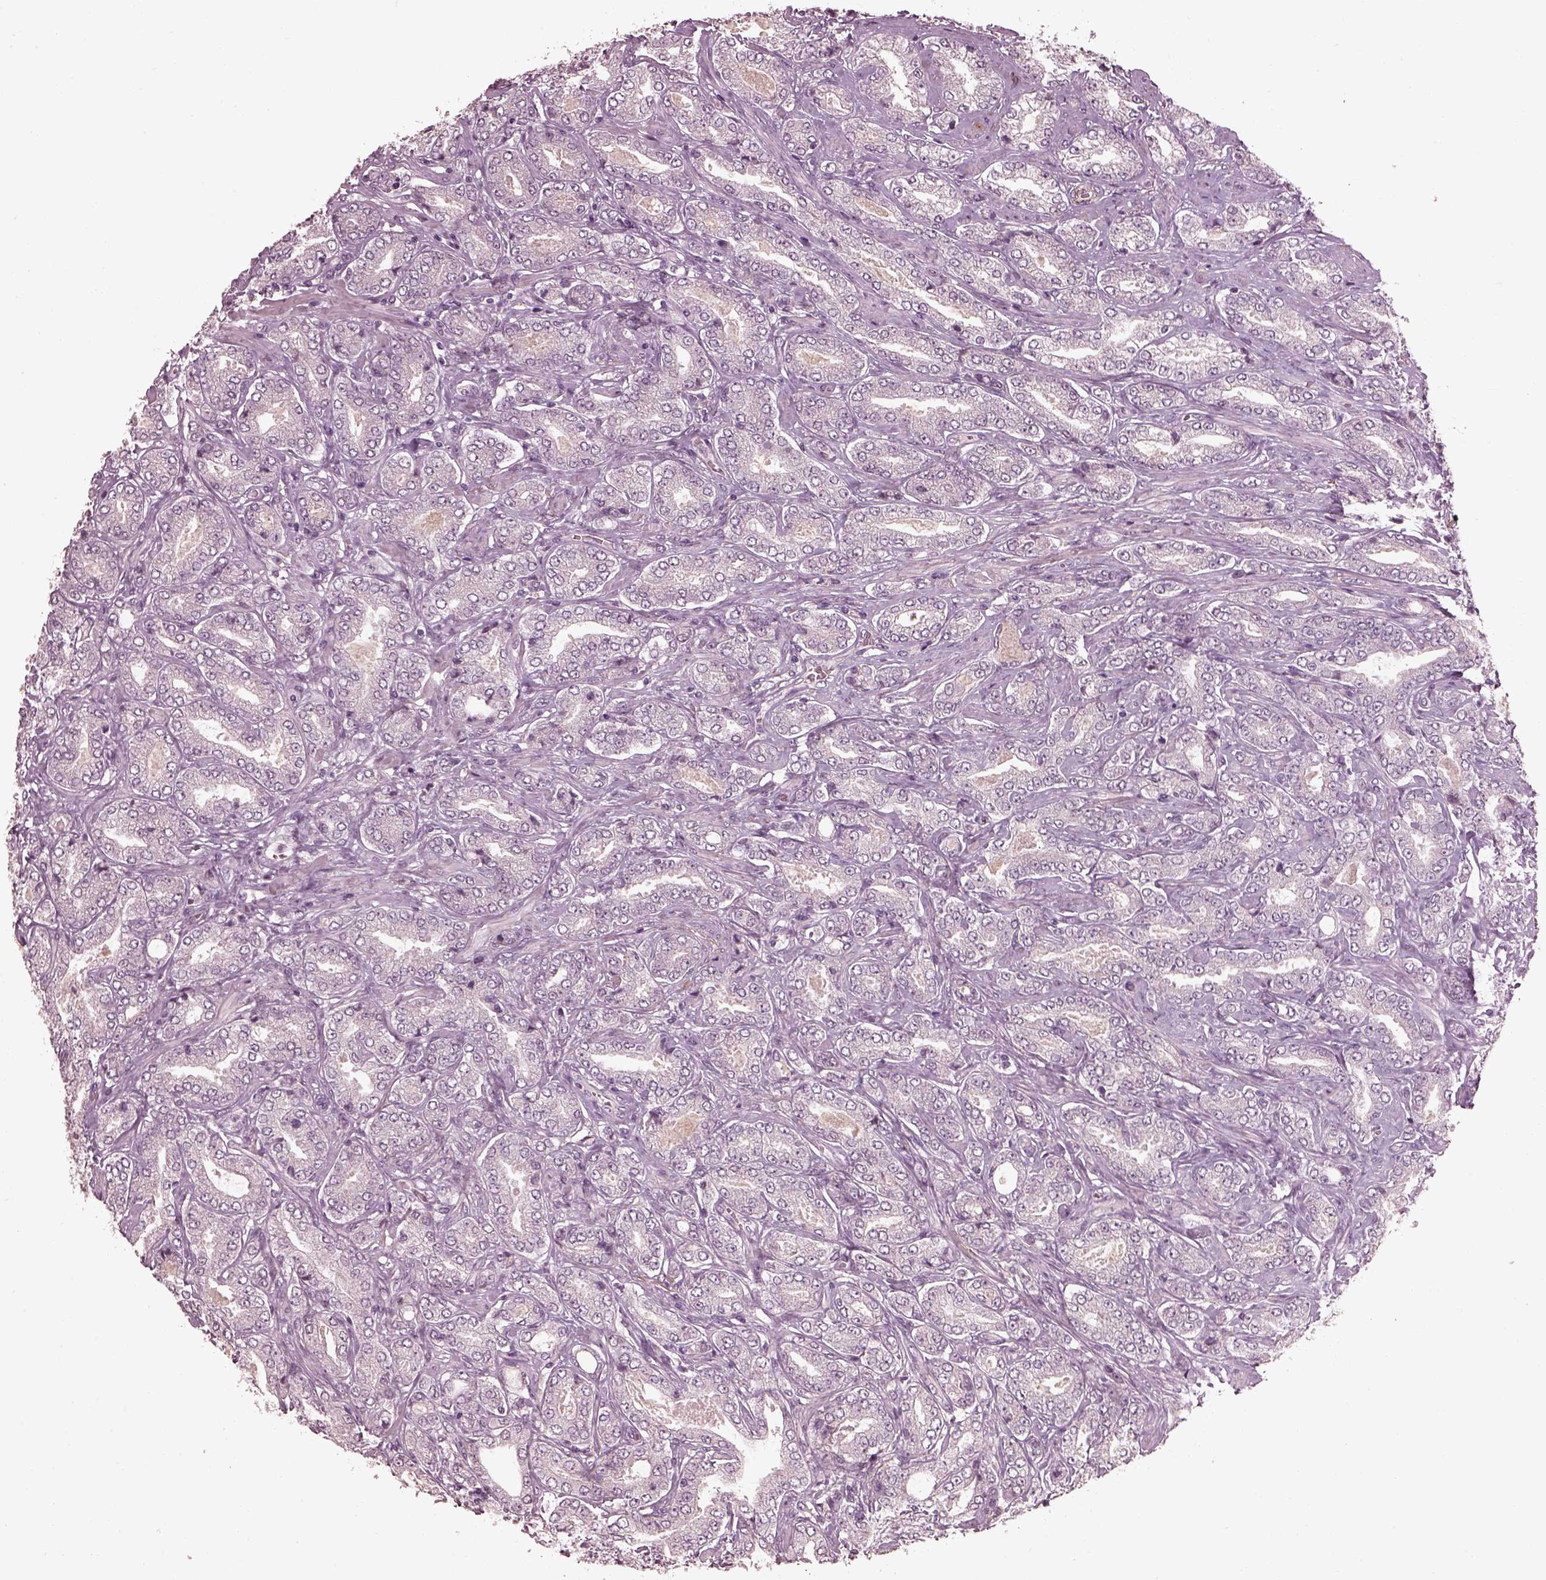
{"staining": {"intensity": "negative", "quantity": "none", "location": "none"}, "tissue": "prostate cancer", "cell_type": "Tumor cells", "image_type": "cancer", "snomed": [{"axis": "morphology", "description": "Adenocarcinoma, NOS"}, {"axis": "topography", "description": "Prostate"}], "caption": "The histopathology image reveals no significant staining in tumor cells of adenocarcinoma (prostate).", "gene": "EFEMP1", "patient": {"sex": "male", "age": 64}}